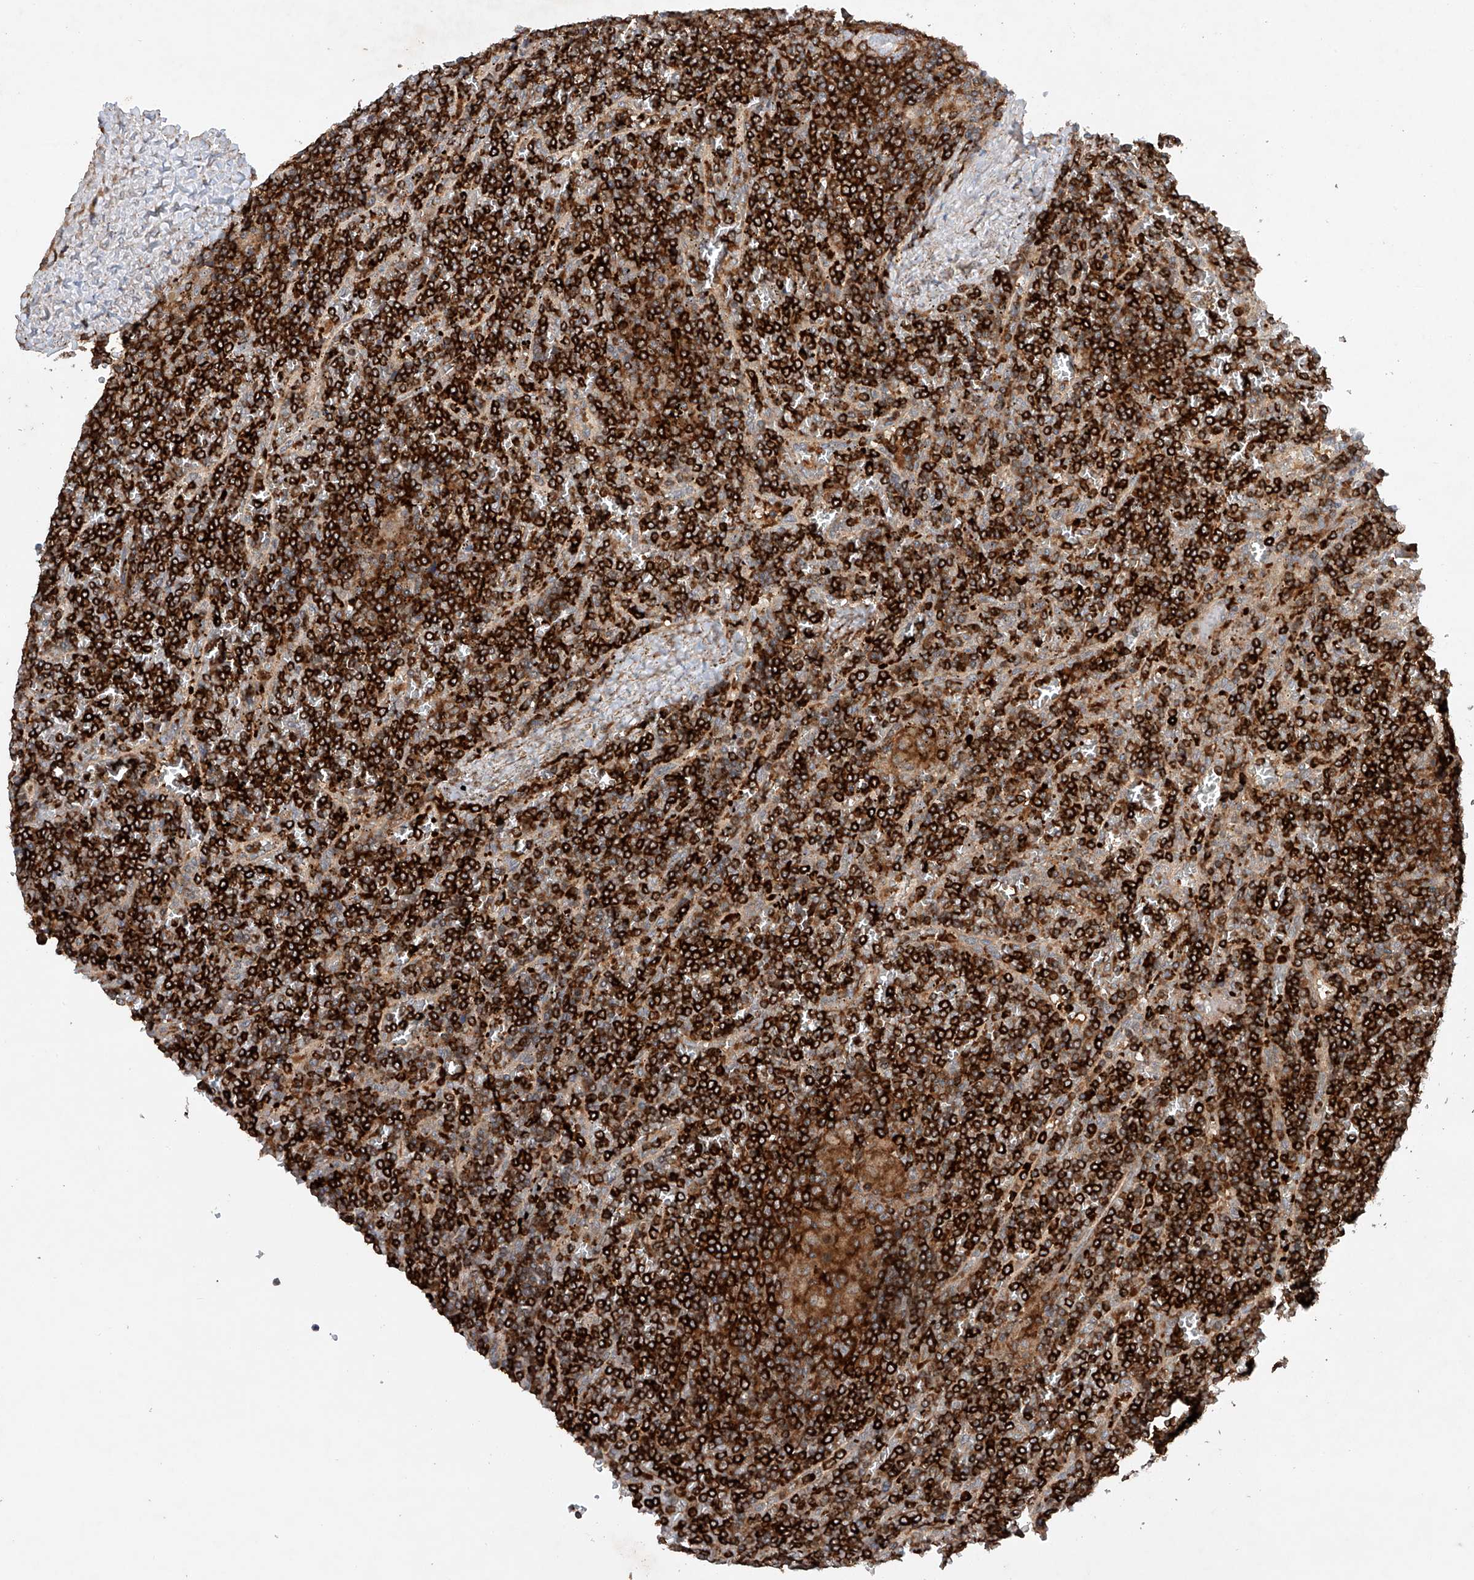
{"staining": {"intensity": "strong", "quantity": ">75%", "location": "cytoplasmic/membranous"}, "tissue": "lymphoma", "cell_type": "Tumor cells", "image_type": "cancer", "snomed": [{"axis": "morphology", "description": "Malignant lymphoma, non-Hodgkin's type, Low grade"}, {"axis": "topography", "description": "Spleen"}], "caption": "Low-grade malignant lymphoma, non-Hodgkin's type was stained to show a protein in brown. There is high levels of strong cytoplasmic/membranous staining in about >75% of tumor cells. Immunohistochemistry (ihc) stains the protein of interest in brown and the nuclei are stained blue.", "gene": "CEP85L", "patient": {"sex": "female", "age": 19}}